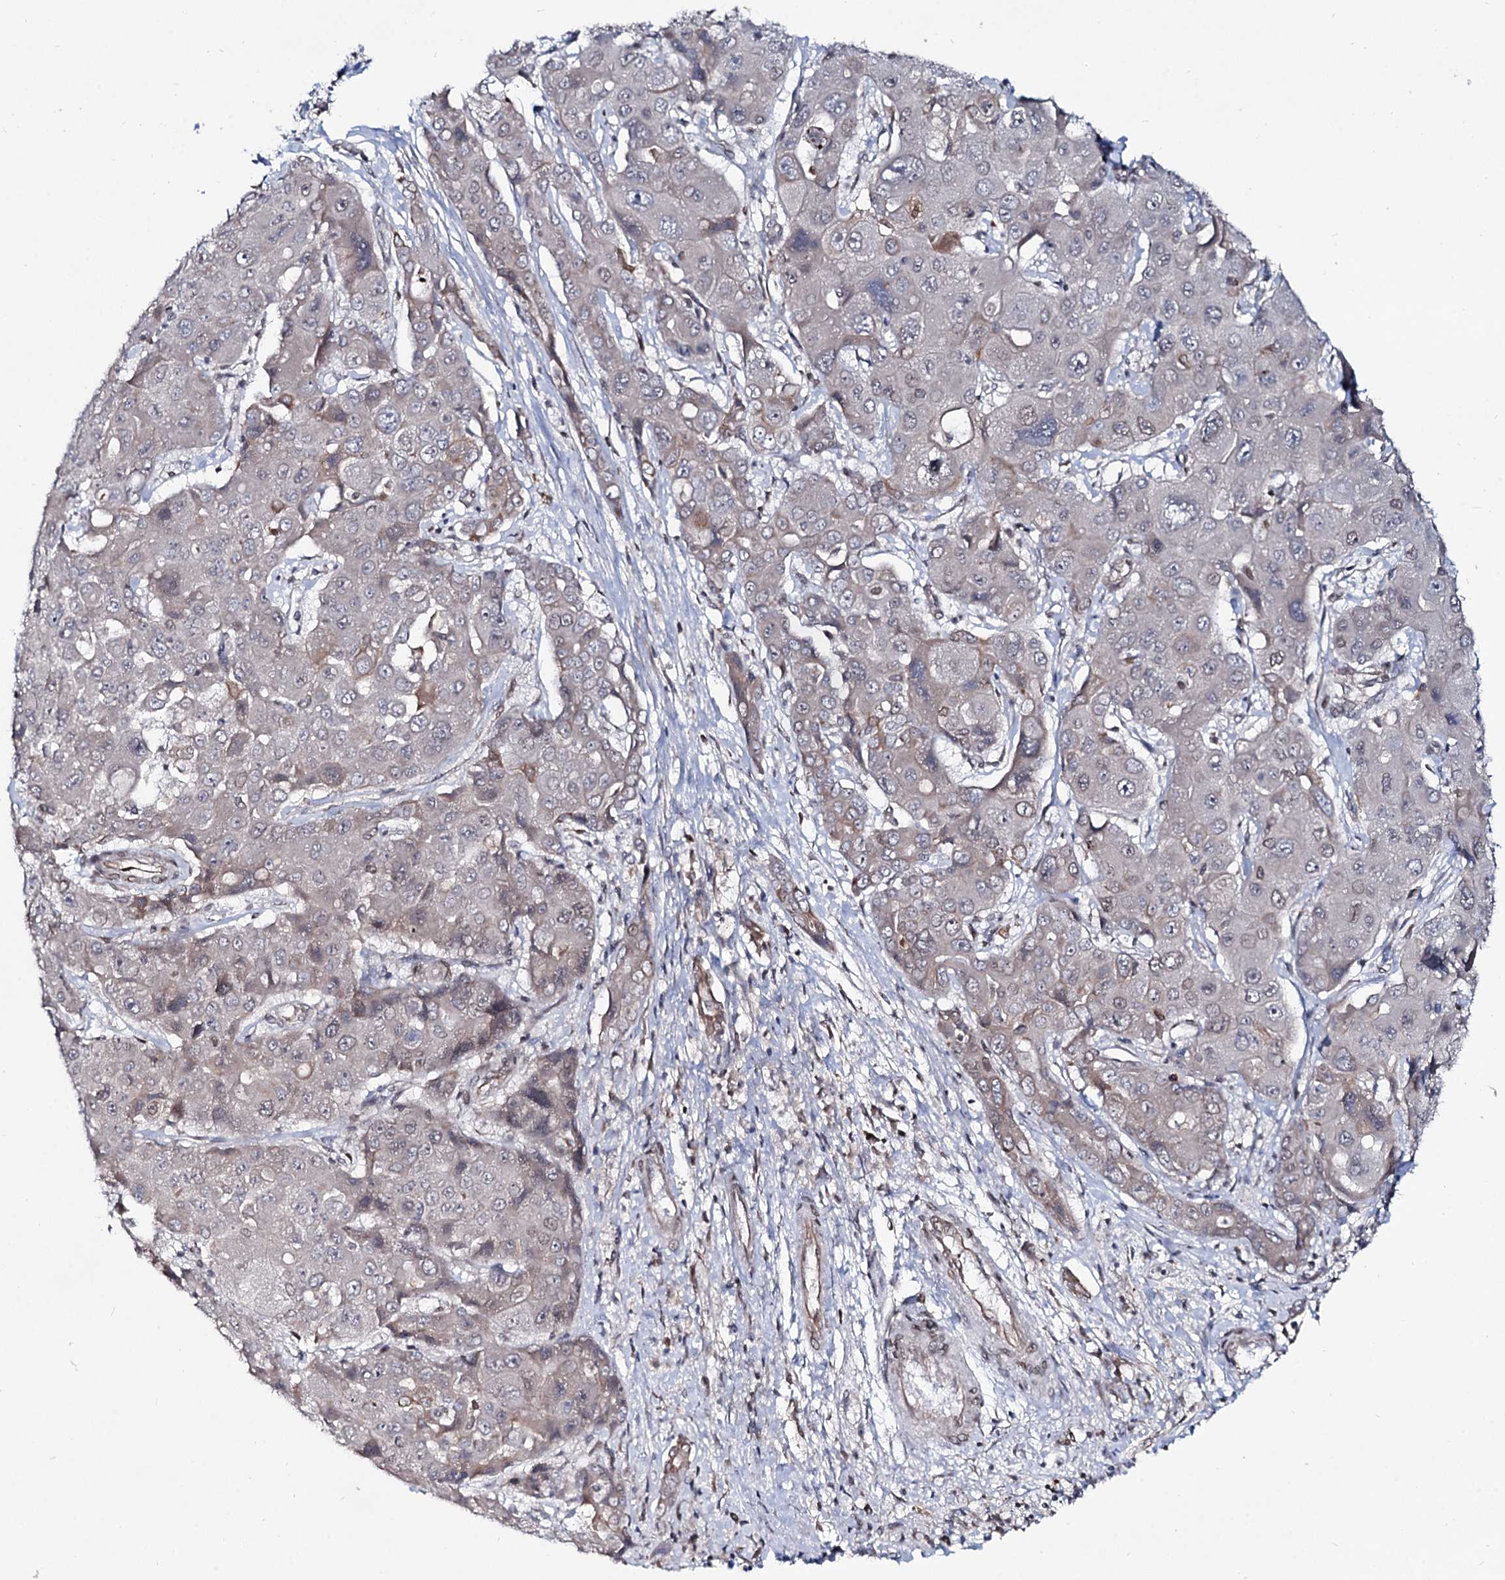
{"staining": {"intensity": "negative", "quantity": "none", "location": "none"}, "tissue": "liver cancer", "cell_type": "Tumor cells", "image_type": "cancer", "snomed": [{"axis": "morphology", "description": "Cholangiocarcinoma"}, {"axis": "topography", "description": "Liver"}], "caption": "Immunohistochemistry image of human liver cancer stained for a protein (brown), which exhibits no staining in tumor cells.", "gene": "RNF6", "patient": {"sex": "male", "age": 67}}